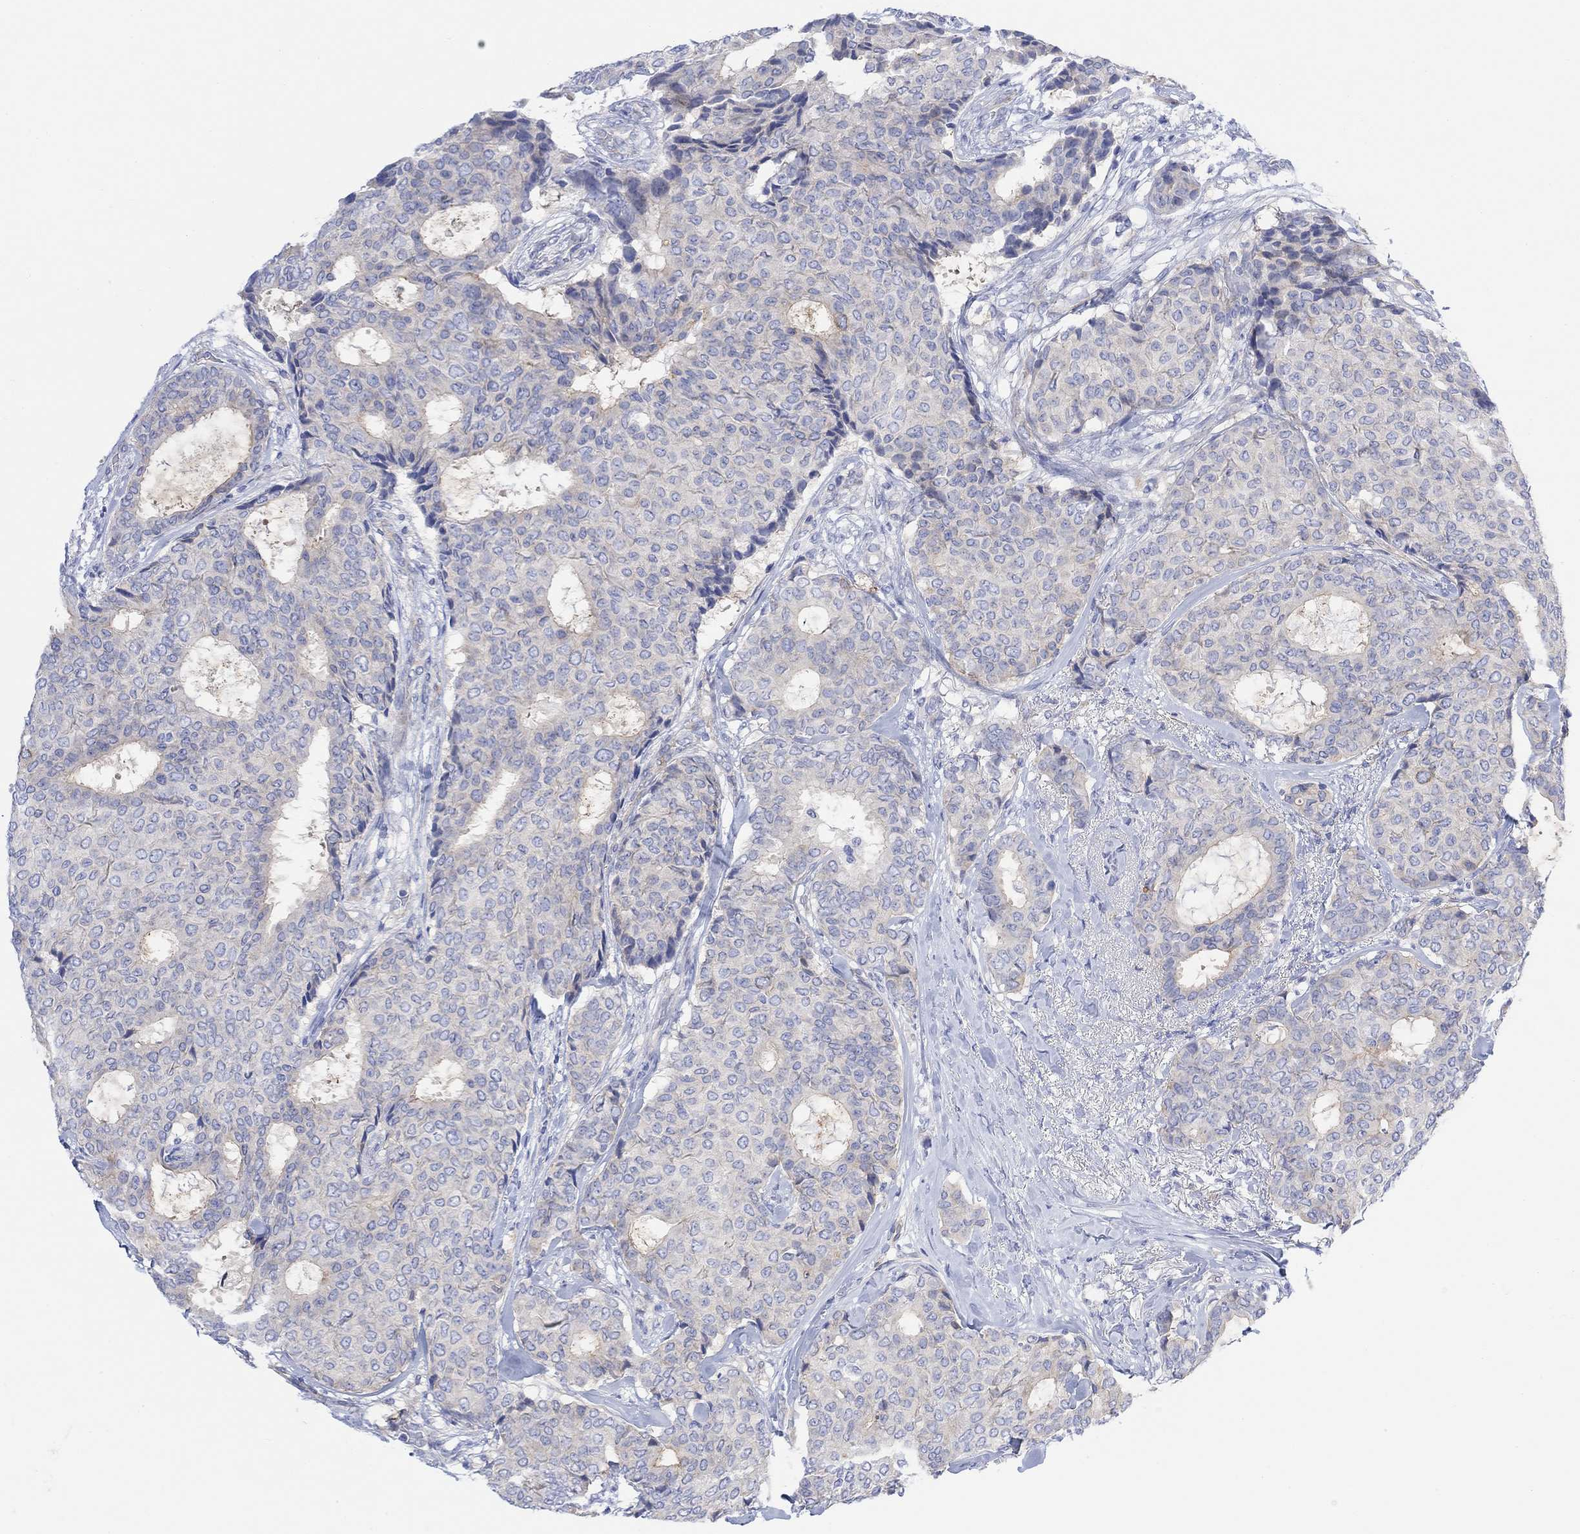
{"staining": {"intensity": "weak", "quantity": "<25%", "location": "cytoplasmic/membranous"}, "tissue": "breast cancer", "cell_type": "Tumor cells", "image_type": "cancer", "snomed": [{"axis": "morphology", "description": "Duct carcinoma"}, {"axis": "topography", "description": "Breast"}], "caption": "DAB (3,3'-diaminobenzidine) immunohistochemical staining of intraductal carcinoma (breast) reveals no significant positivity in tumor cells.", "gene": "TLDC2", "patient": {"sex": "female", "age": 75}}